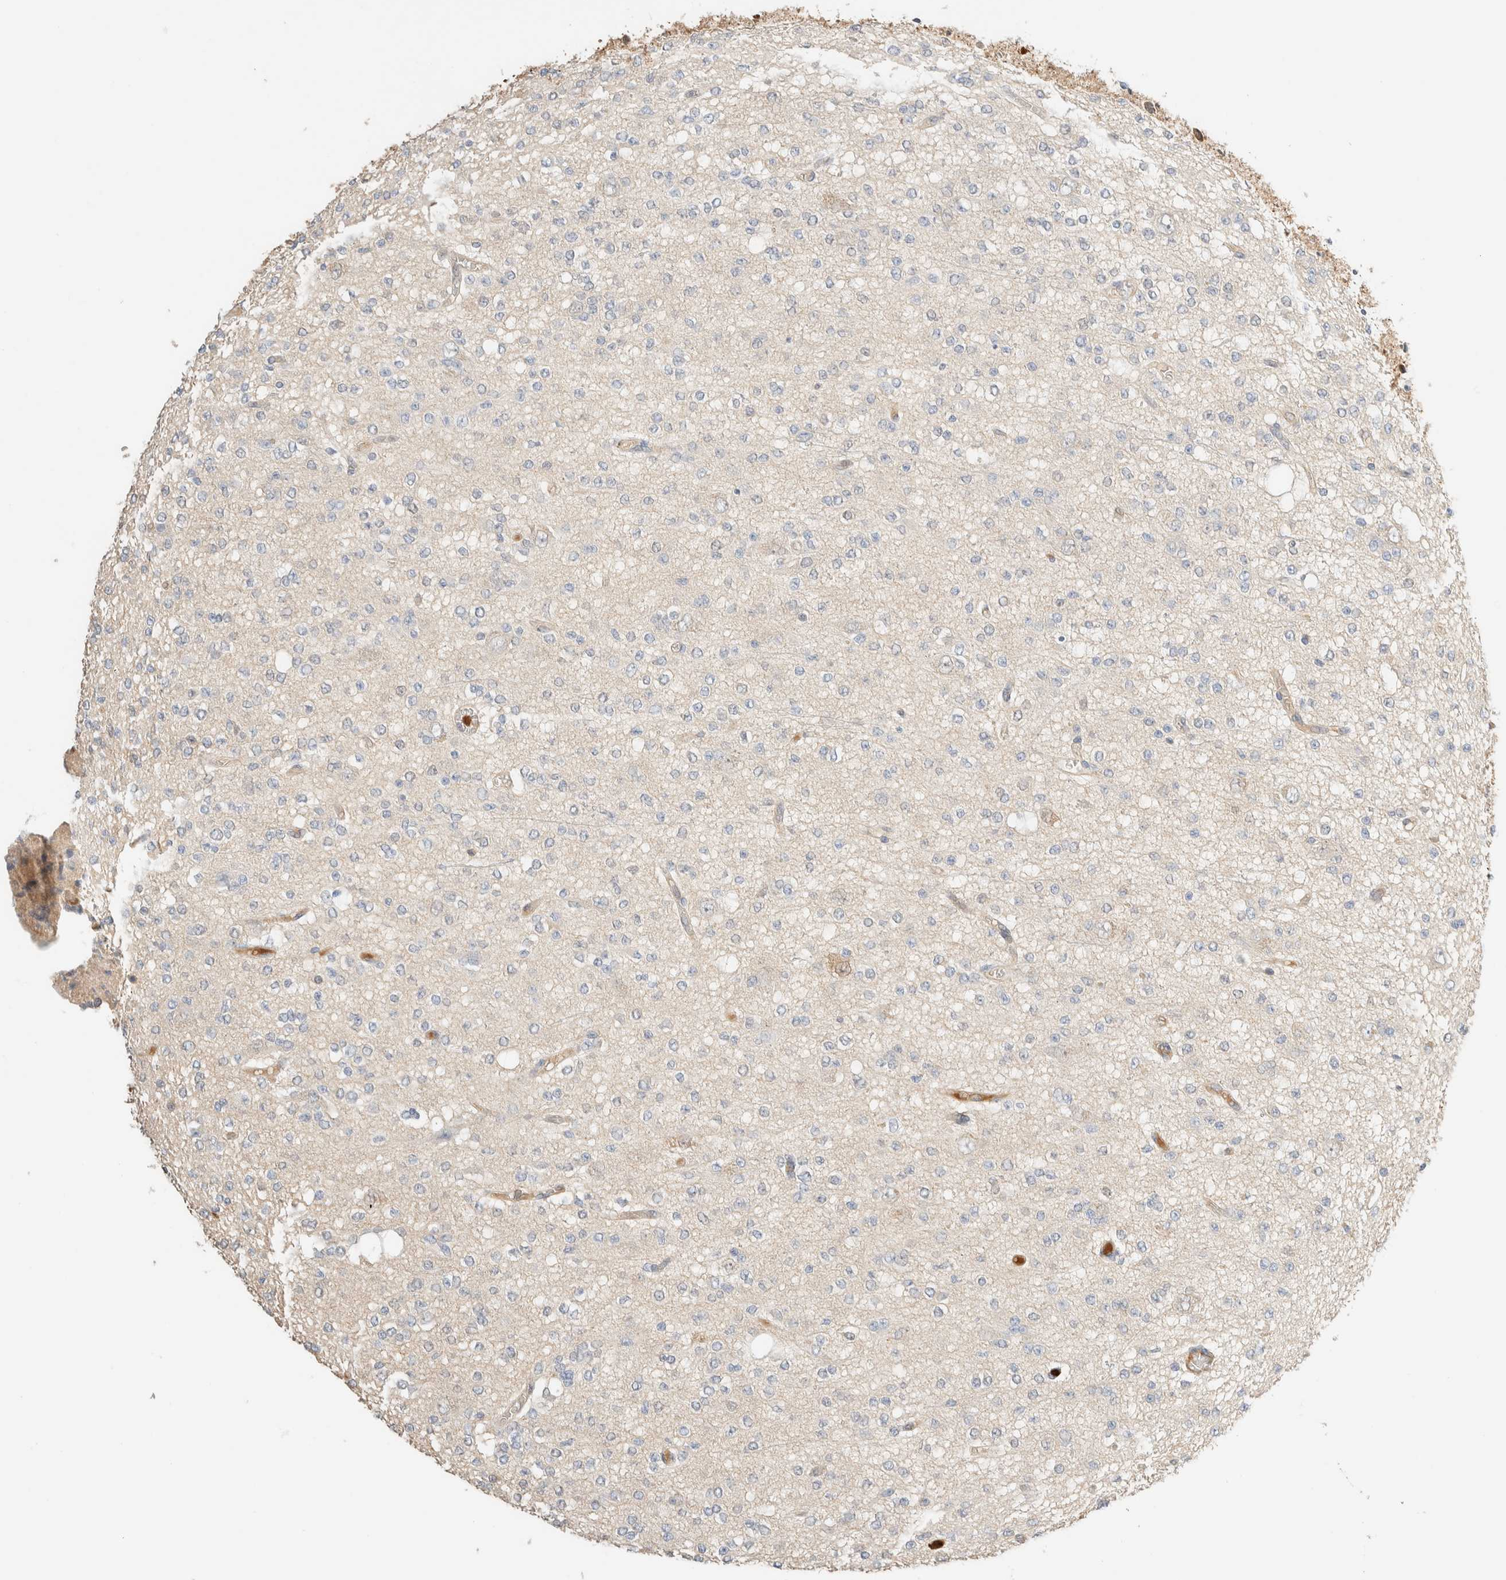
{"staining": {"intensity": "negative", "quantity": "none", "location": "none"}, "tissue": "glioma", "cell_type": "Tumor cells", "image_type": "cancer", "snomed": [{"axis": "morphology", "description": "Glioma, malignant, Low grade"}, {"axis": "topography", "description": "Brain"}], "caption": "Tumor cells show no significant positivity in glioma.", "gene": "SETD4", "patient": {"sex": "male", "age": 38}}